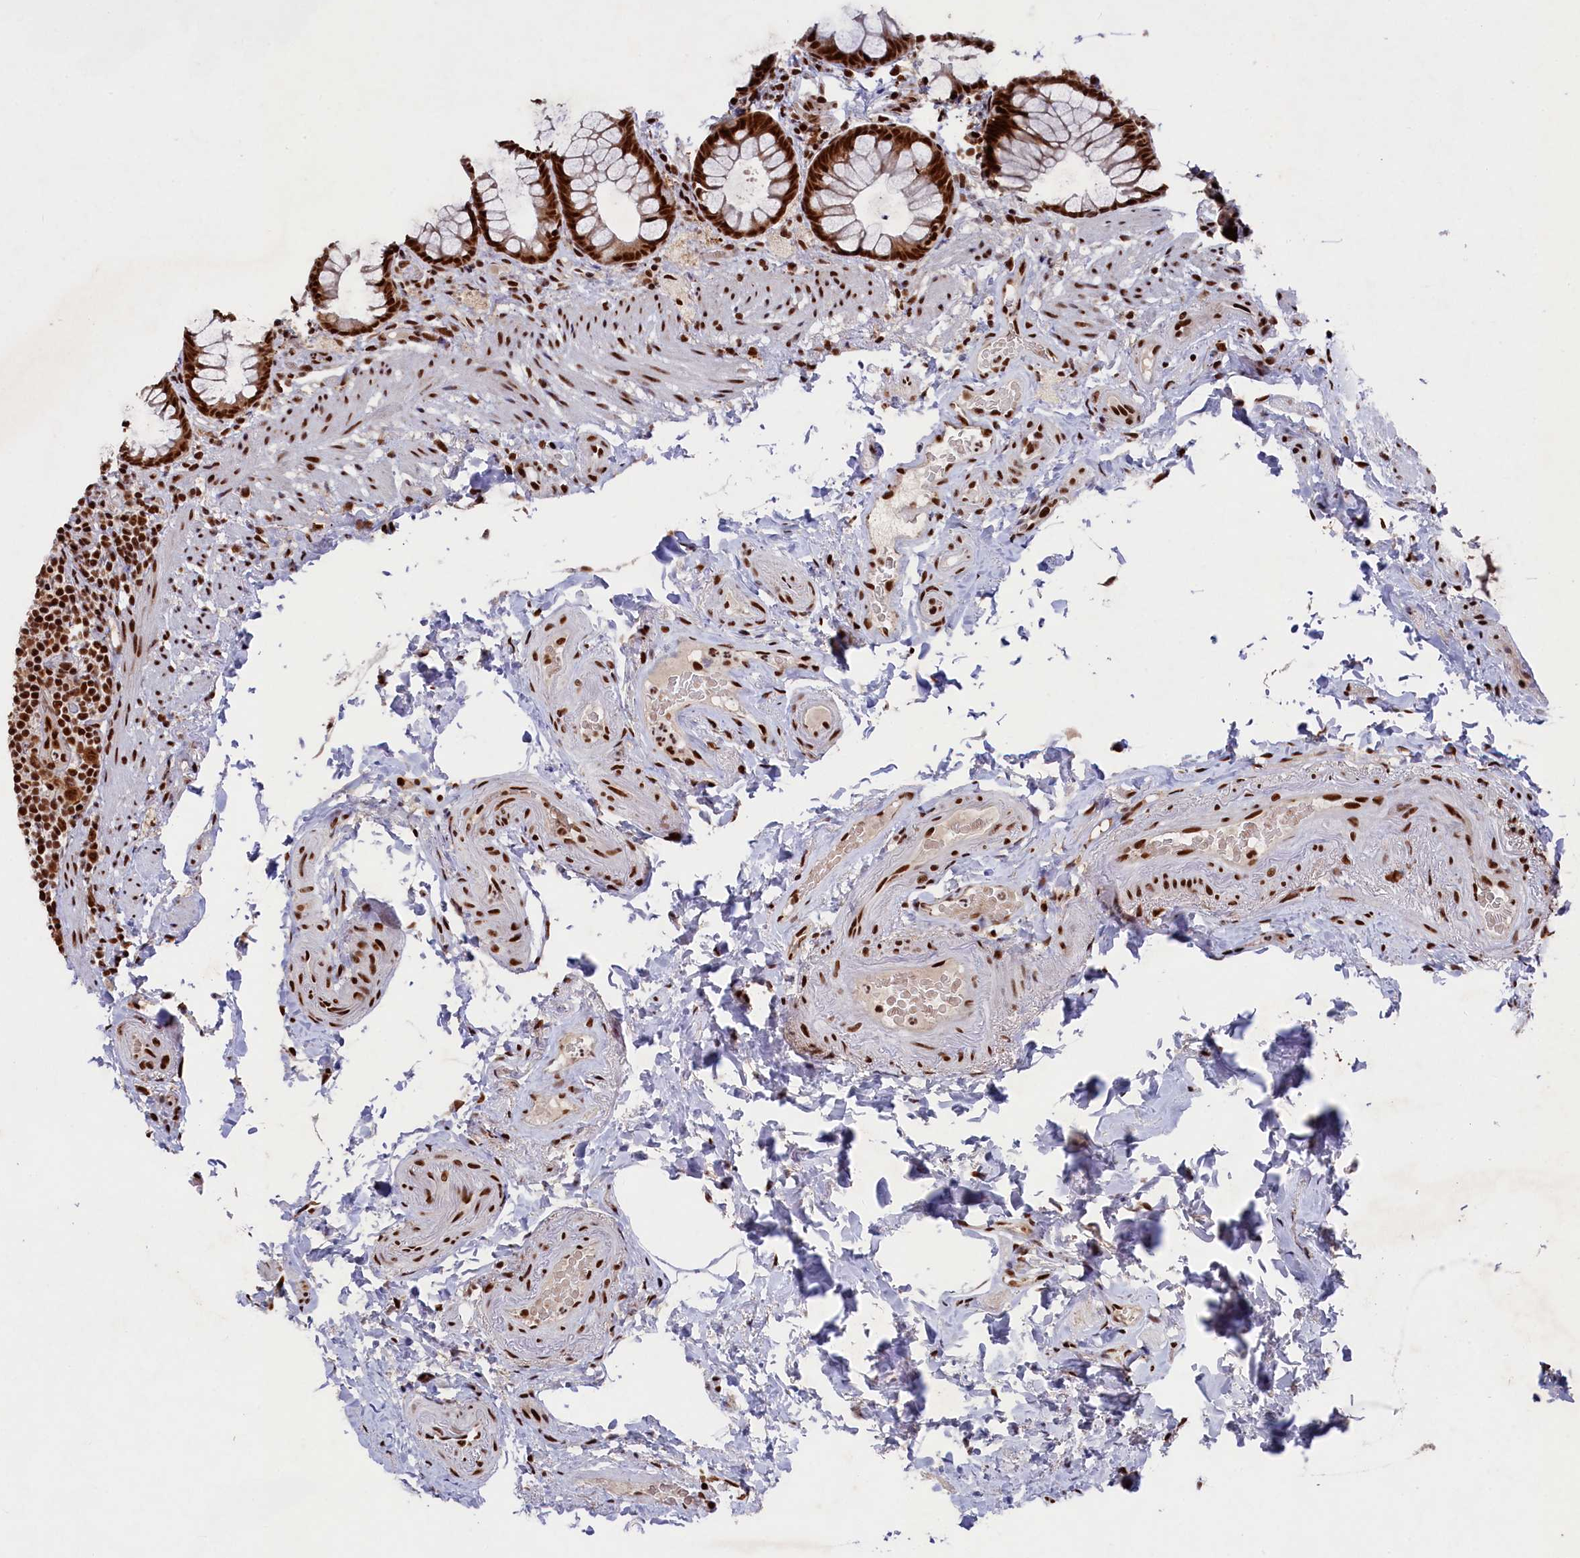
{"staining": {"intensity": "strong", "quantity": ">75%", "location": "nuclear"}, "tissue": "rectum", "cell_type": "Glandular cells", "image_type": "normal", "snomed": [{"axis": "morphology", "description": "Normal tissue, NOS"}, {"axis": "topography", "description": "Rectum"}], "caption": "Immunohistochemistry (IHC) staining of unremarkable rectum, which reveals high levels of strong nuclear expression in about >75% of glandular cells indicating strong nuclear protein staining. The staining was performed using DAB (brown) for protein detection and nuclei were counterstained in hematoxylin (blue).", "gene": "PRPF31", "patient": {"sex": "male", "age": 83}}